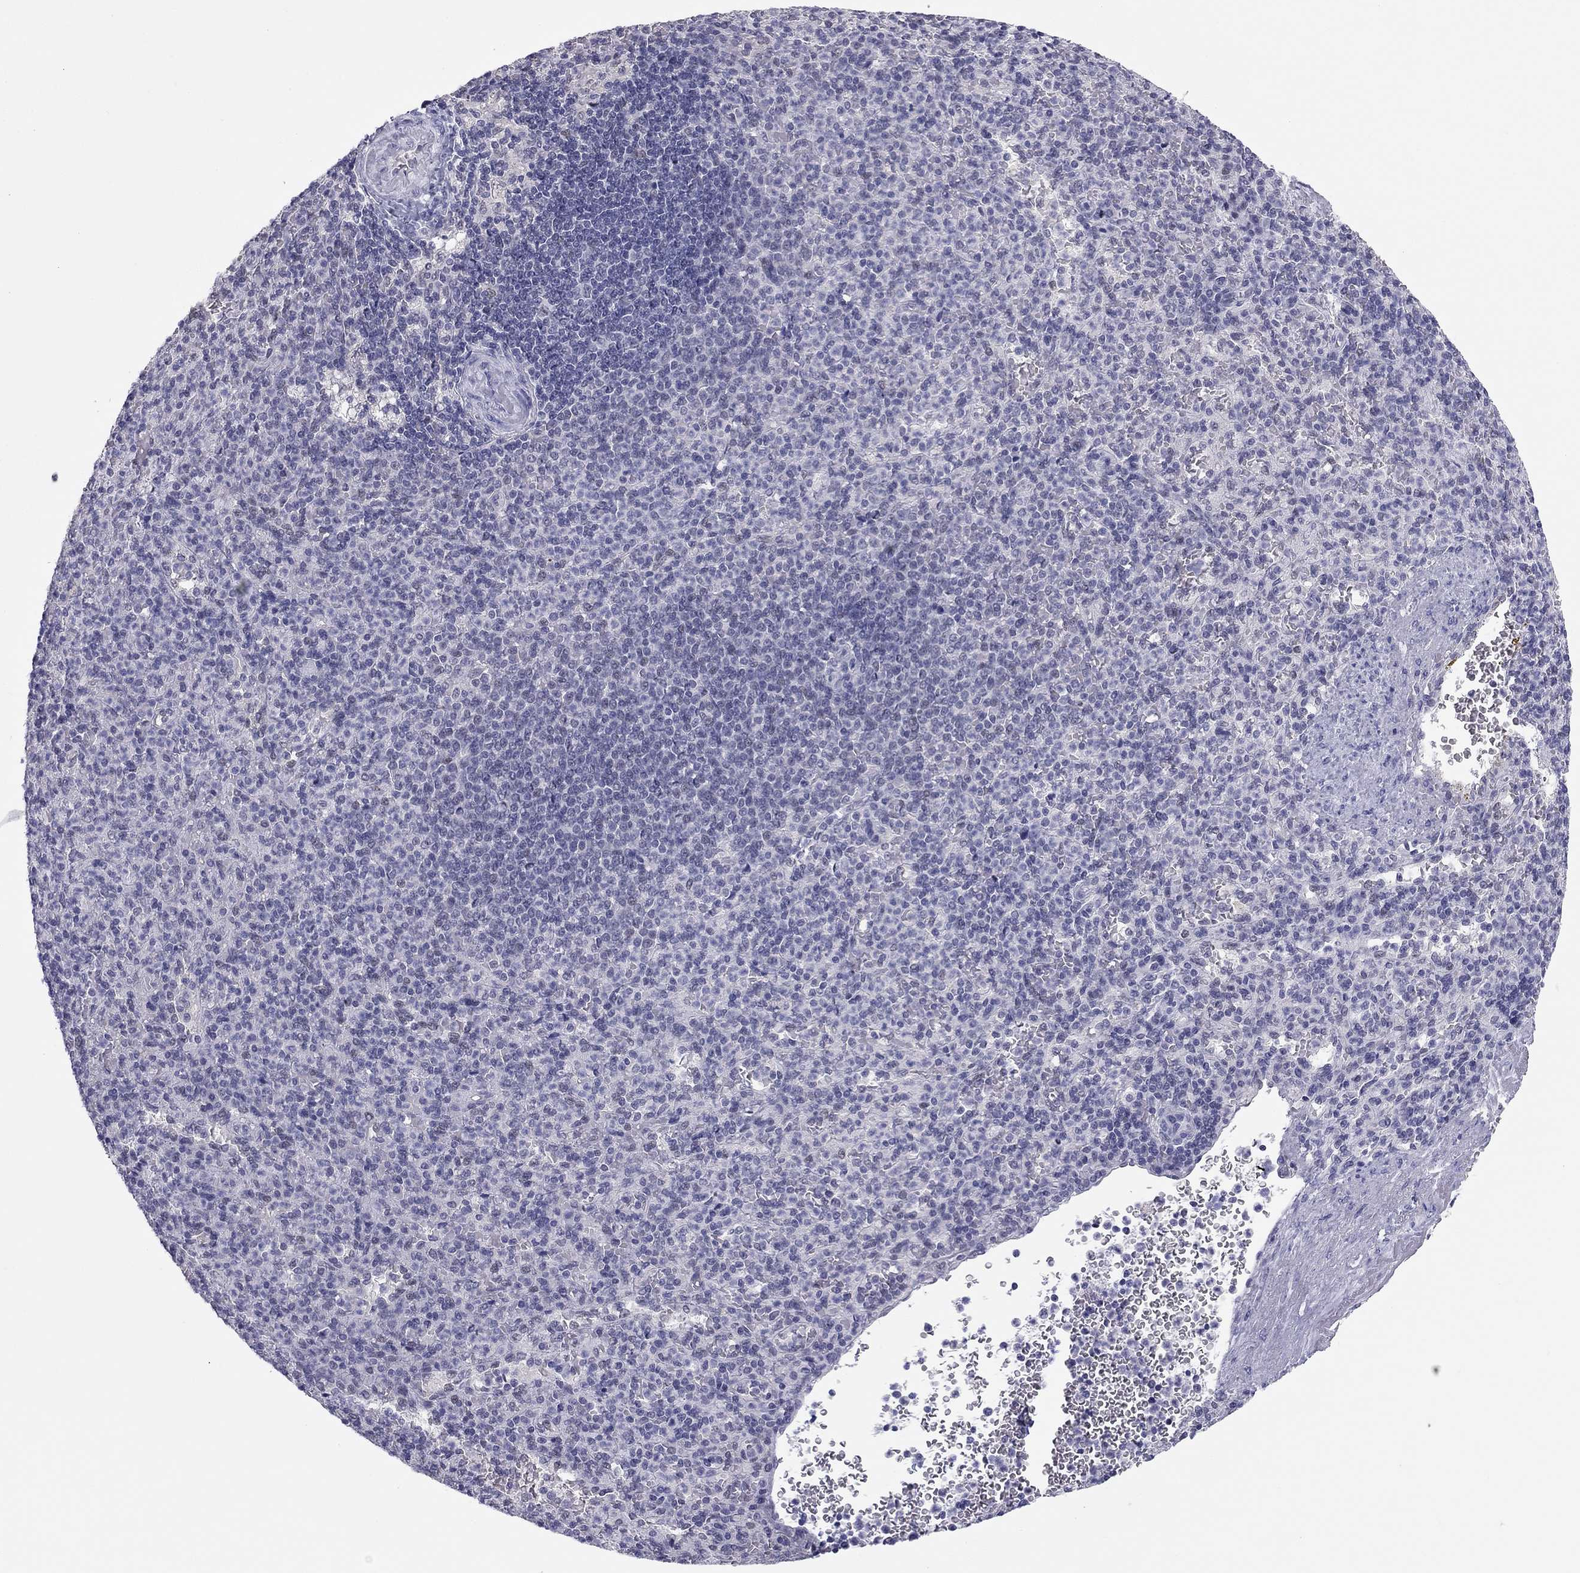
{"staining": {"intensity": "negative", "quantity": "none", "location": "none"}, "tissue": "spleen", "cell_type": "Cells in red pulp", "image_type": "normal", "snomed": [{"axis": "morphology", "description": "Normal tissue, NOS"}, {"axis": "topography", "description": "Spleen"}], "caption": "A high-resolution image shows immunohistochemistry (IHC) staining of benign spleen, which exhibits no significant expression in cells in red pulp.", "gene": "DOT1L", "patient": {"sex": "female", "age": 74}}